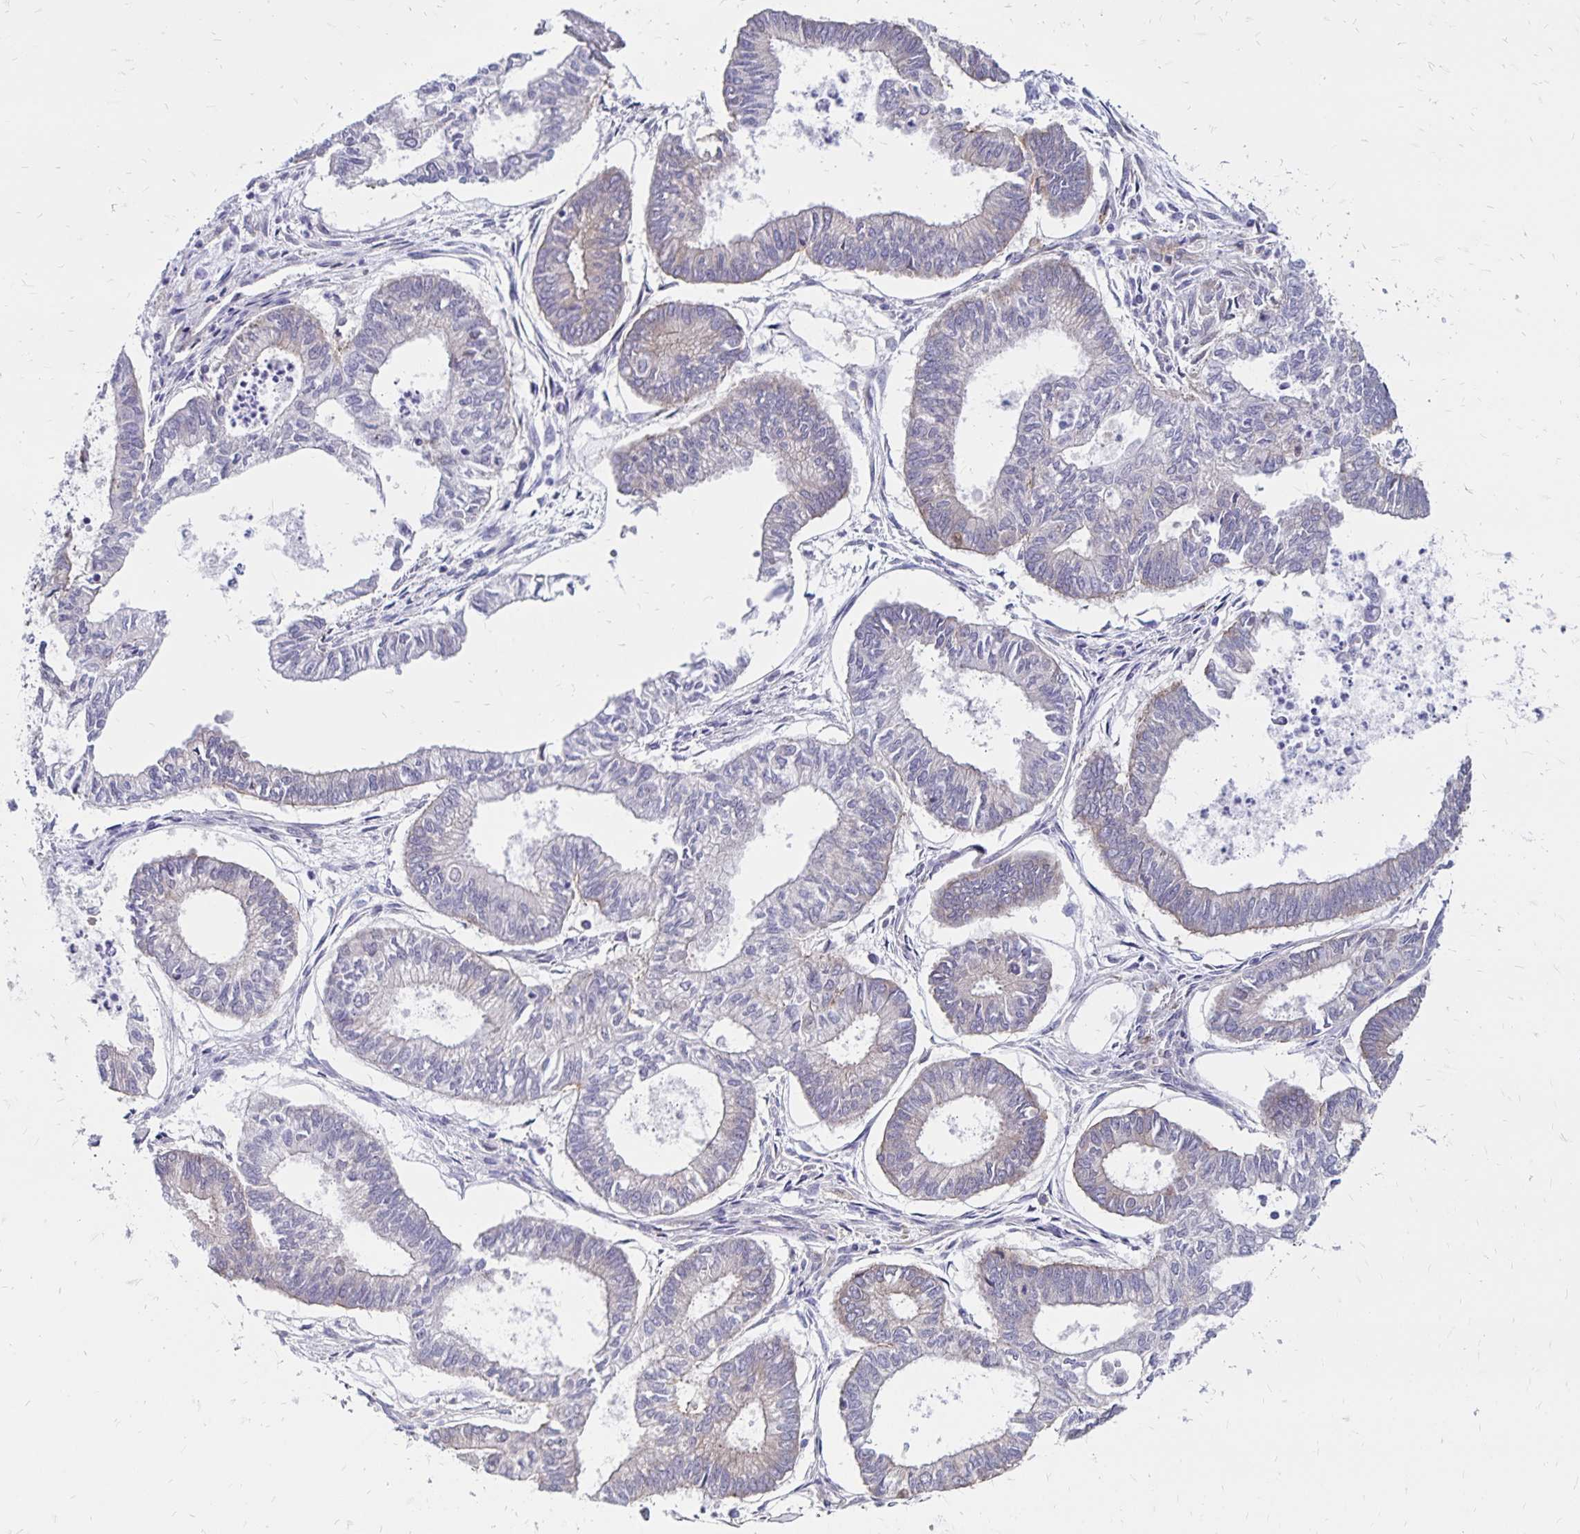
{"staining": {"intensity": "weak", "quantity": "<25%", "location": "cytoplasmic/membranous"}, "tissue": "ovarian cancer", "cell_type": "Tumor cells", "image_type": "cancer", "snomed": [{"axis": "morphology", "description": "Carcinoma, endometroid"}, {"axis": "topography", "description": "Ovary"}], "caption": "DAB (3,3'-diaminobenzidine) immunohistochemical staining of human endometroid carcinoma (ovarian) demonstrates no significant expression in tumor cells.", "gene": "TNS3", "patient": {"sex": "female", "age": 64}}